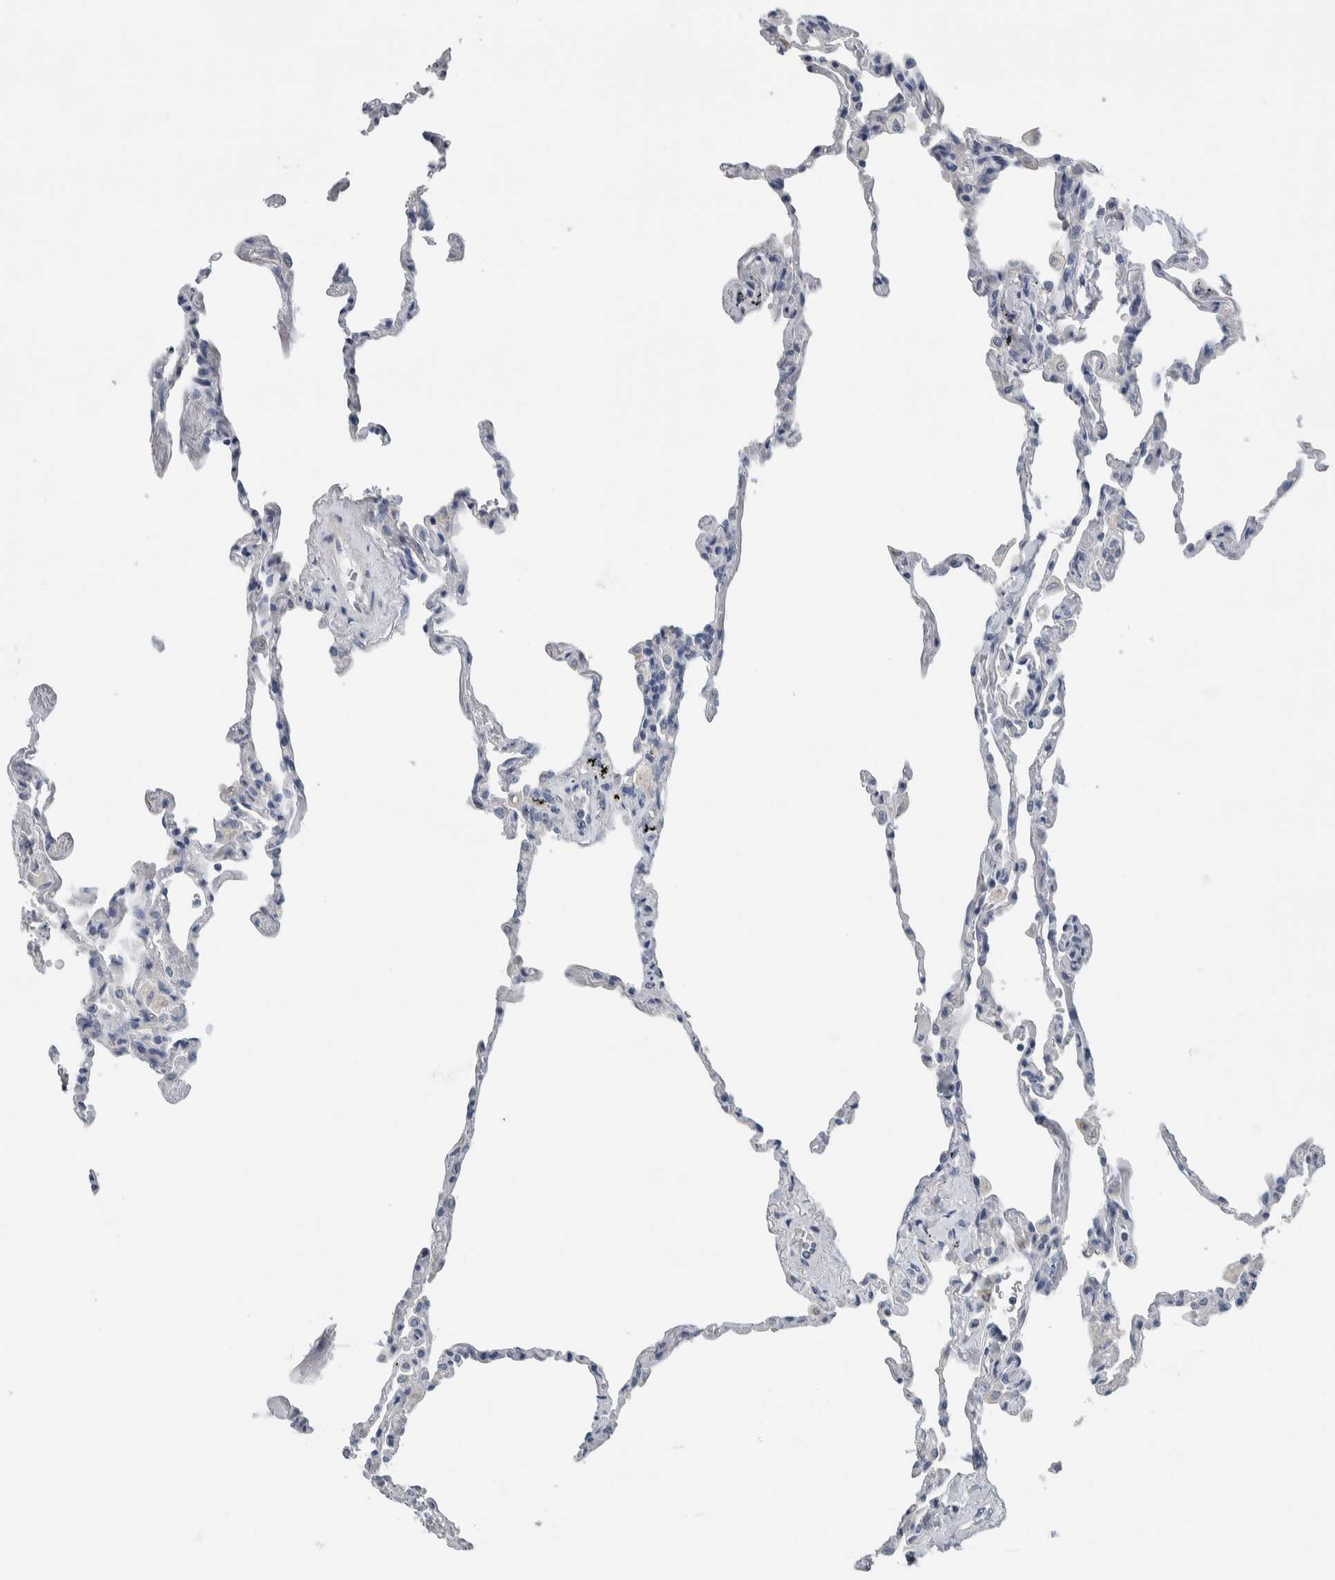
{"staining": {"intensity": "negative", "quantity": "none", "location": "none"}, "tissue": "lung", "cell_type": "Alveolar cells", "image_type": "normal", "snomed": [{"axis": "morphology", "description": "Normal tissue, NOS"}, {"axis": "topography", "description": "Lung"}], "caption": "Immunohistochemistry of normal lung exhibits no expression in alveolar cells. The staining is performed using DAB (3,3'-diaminobenzidine) brown chromogen with nuclei counter-stained in using hematoxylin.", "gene": "NEFM", "patient": {"sex": "male", "age": 59}}